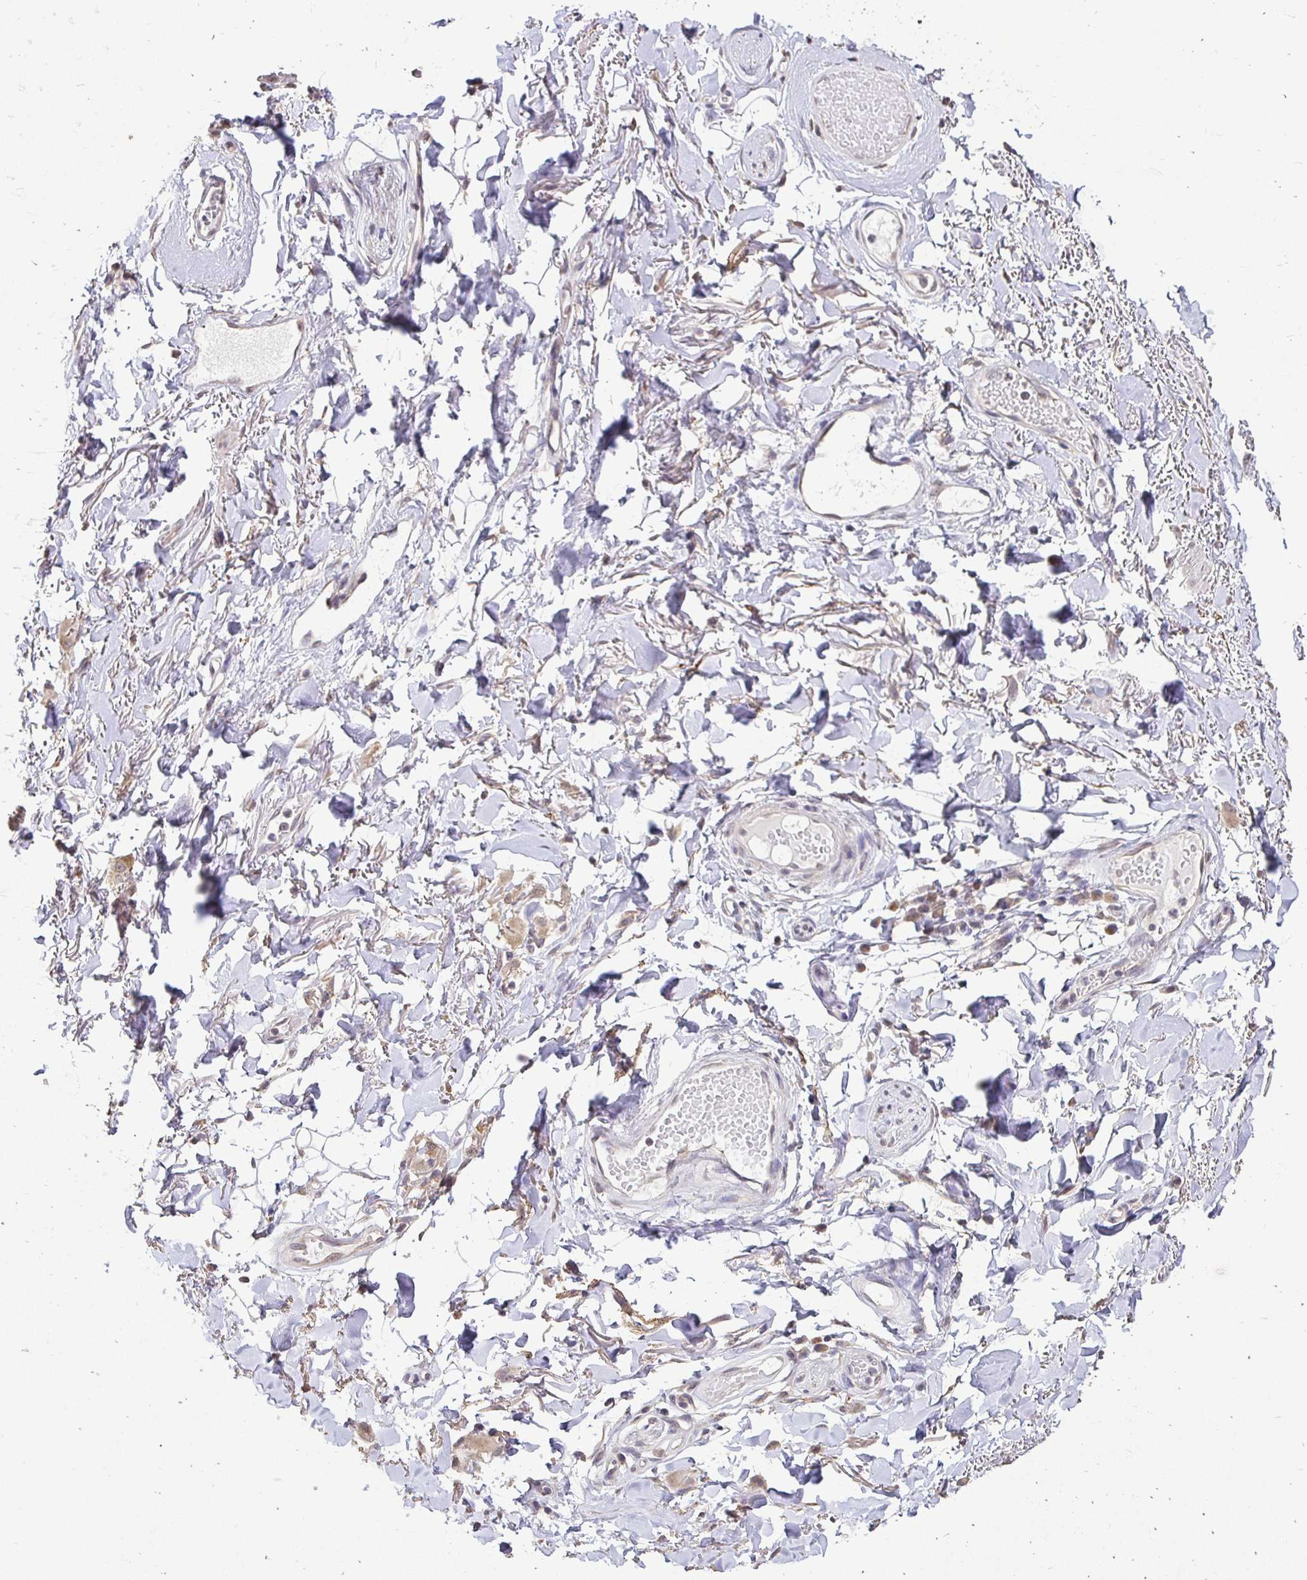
{"staining": {"intensity": "negative", "quantity": "none", "location": "none"}, "tissue": "adipose tissue", "cell_type": "Adipocytes", "image_type": "normal", "snomed": [{"axis": "morphology", "description": "Normal tissue, NOS"}, {"axis": "topography", "description": "Anal"}, {"axis": "topography", "description": "Peripheral nerve tissue"}], "caption": "IHC micrograph of benign adipose tissue stained for a protein (brown), which shows no positivity in adipocytes. (DAB (3,3'-diaminobenzidine) IHC visualized using brightfield microscopy, high magnification).", "gene": "RHEBL1", "patient": {"sex": "male", "age": 78}}